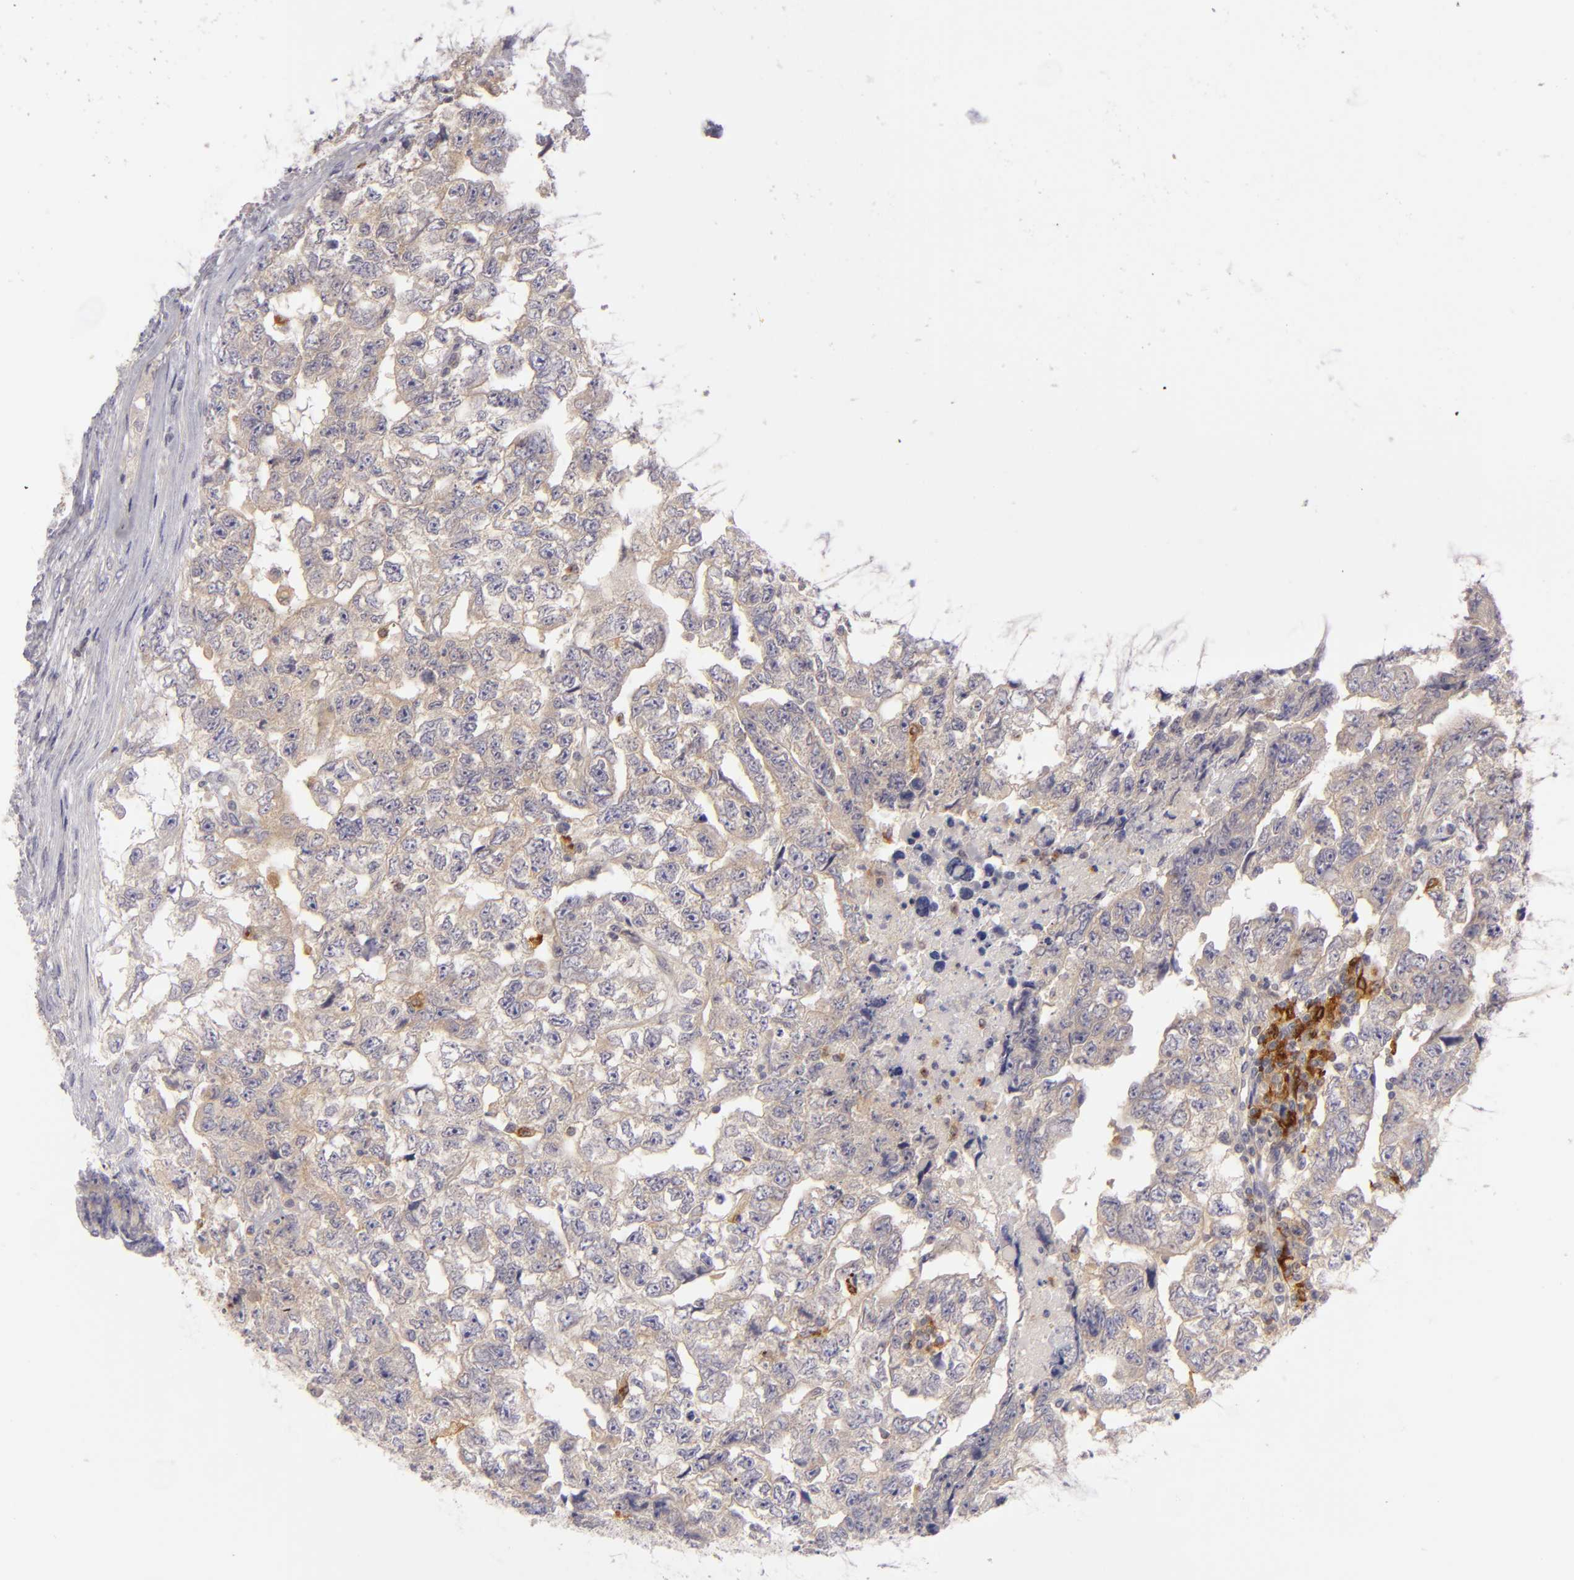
{"staining": {"intensity": "weak", "quantity": "25%-75%", "location": "cytoplasmic/membranous"}, "tissue": "testis cancer", "cell_type": "Tumor cells", "image_type": "cancer", "snomed": [{"axis": "morphology", "description": "Carcinoma, Embryonal, NOS"}, {"axis": "topography", "description": "Testis"}], "caption": "Embryonal carcinoma (testis) stained for a protein demonstrates weak cytoplasmic/membranous positivity in tumor cells.", "gene": "CD83", "patient": {"sex": "male", "age": 36}}